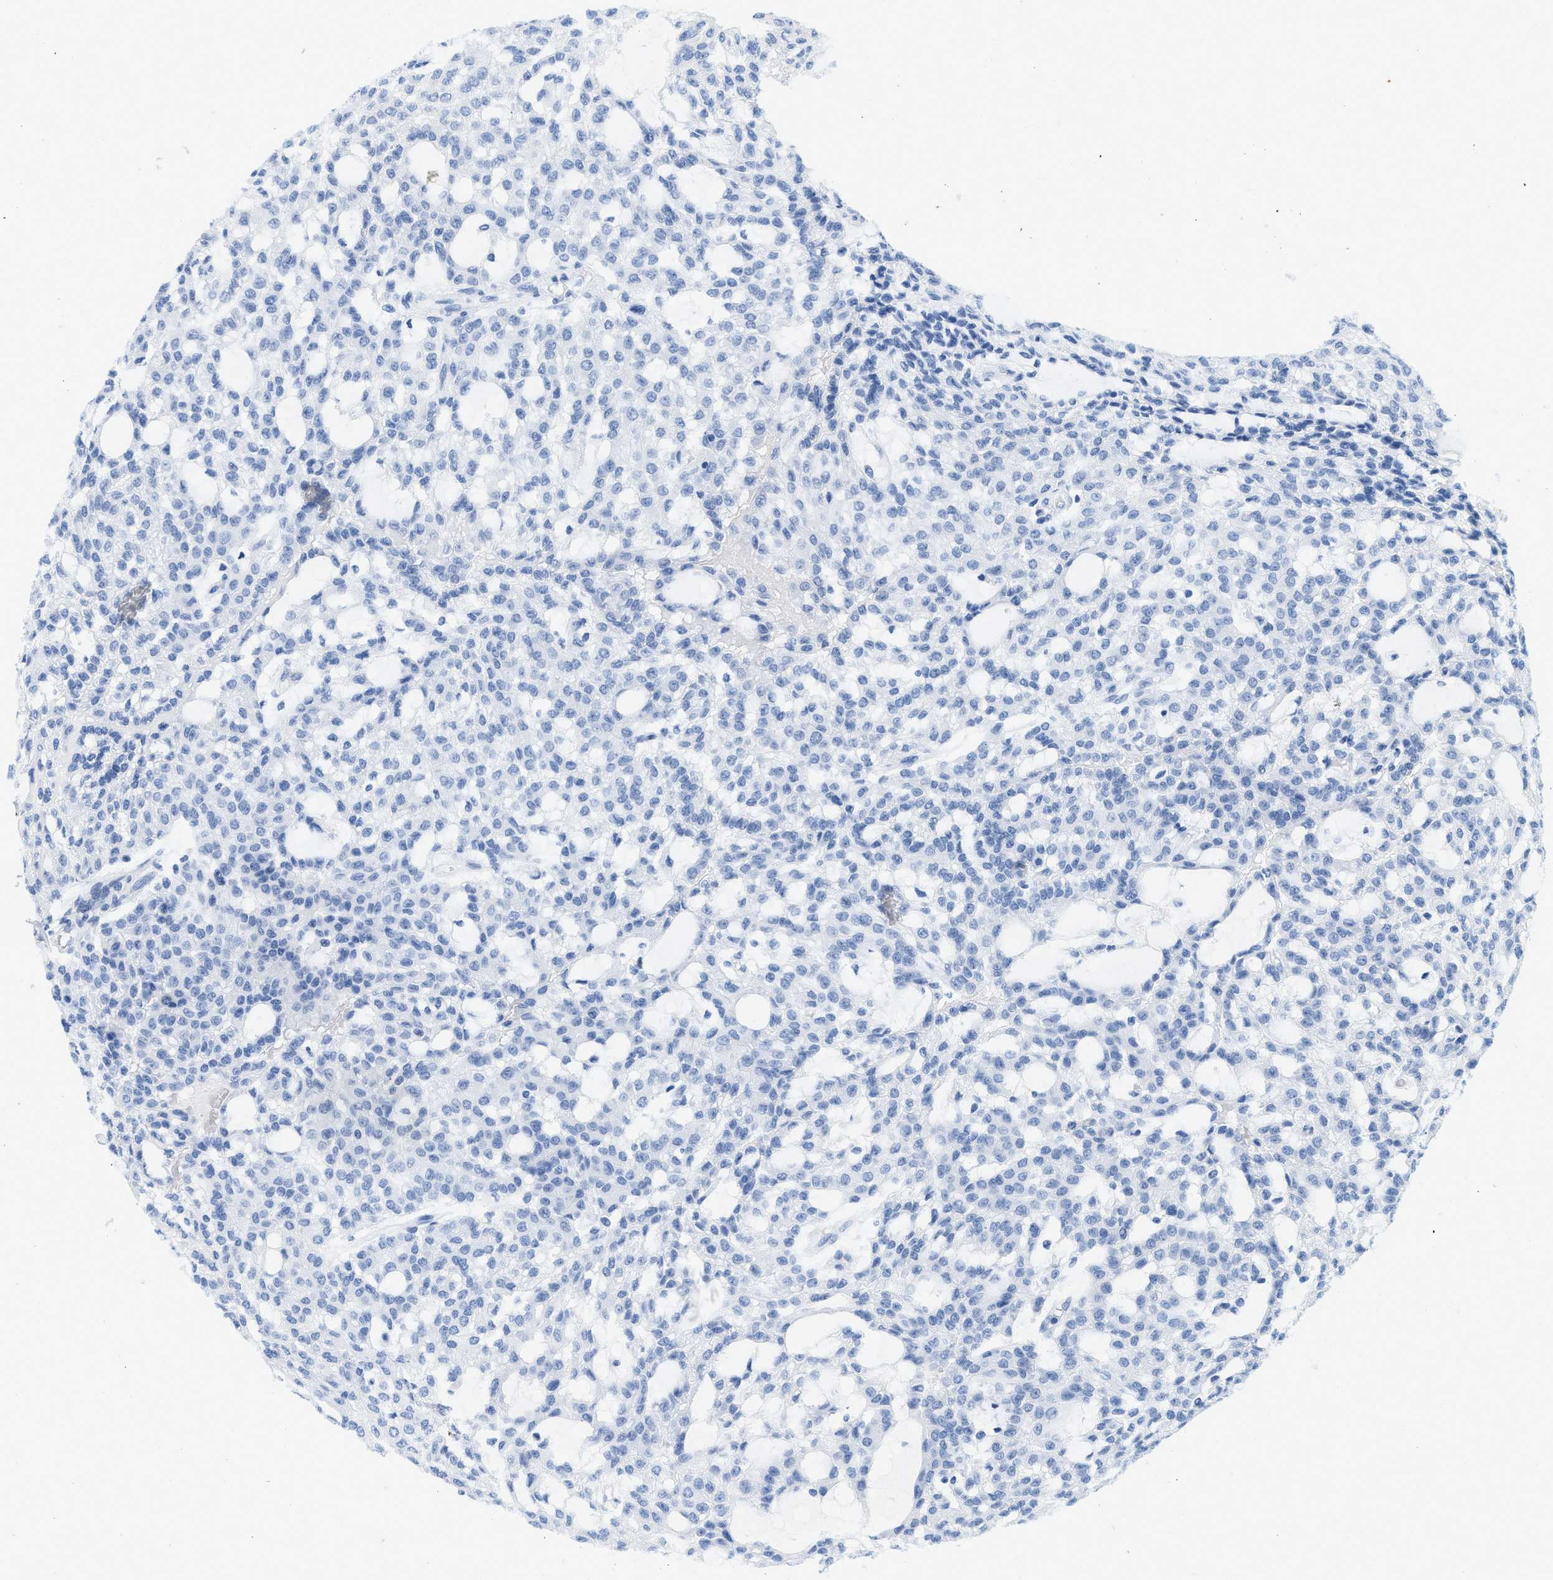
{"staining": {"intensity": "negative", "quantity": "none", "location": "none"}, "tissue": "renal cancer", "cell_type": "Tumor cells", "image_type": "cancer", "snomed": [{"axis": "morphology", "description": "Adenocarcinoma, NOS"}, {"axis": "topography", "description": "Kidney"}], "caption": "Tumor cells are negative for protein expression in human renal cancer.", "gene": "GSN", "patient": {"sex": "male", "age": 63}}